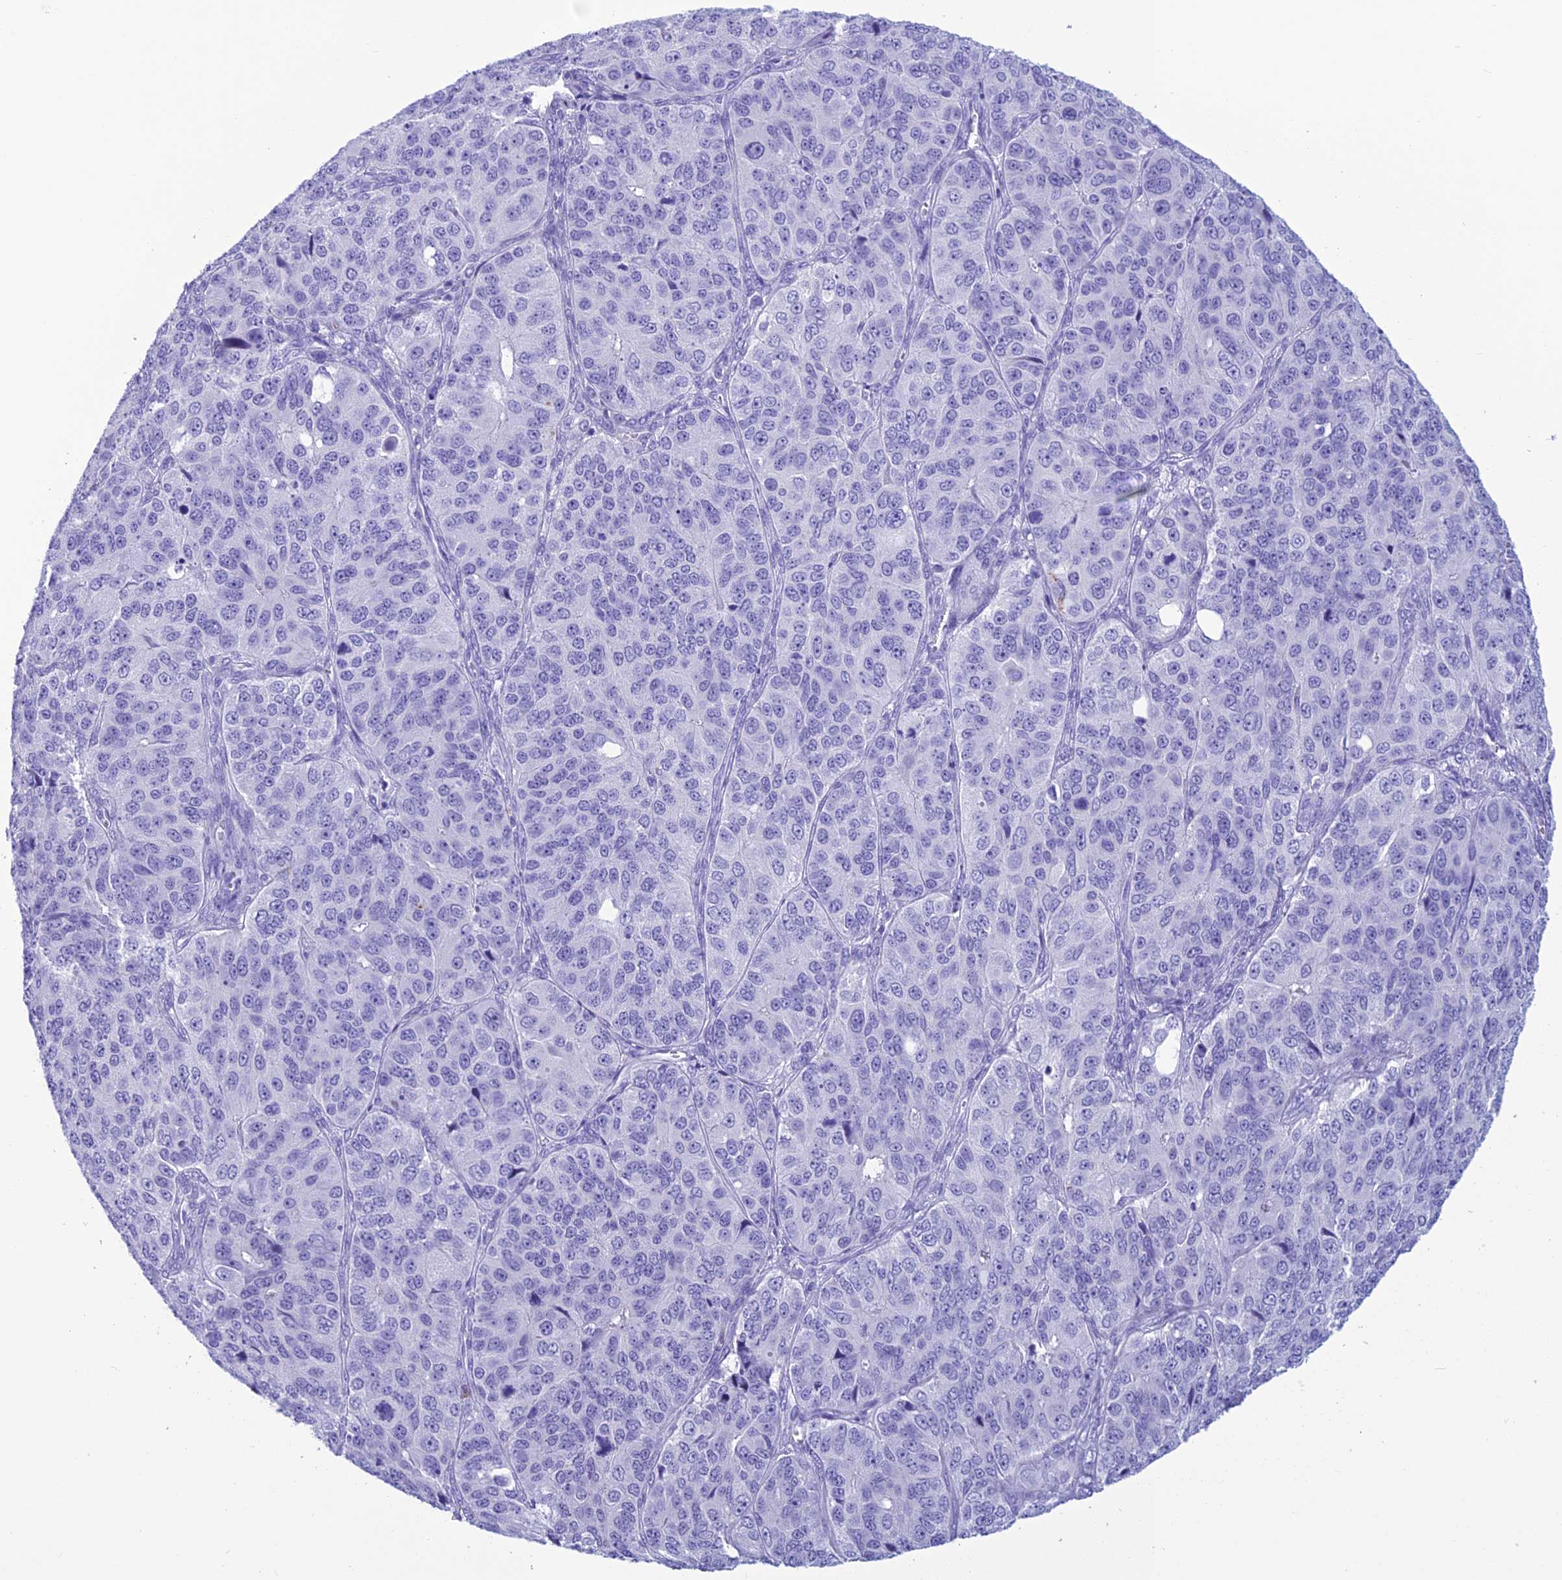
{"staining": {"intensity": "negative", "quantity": "none", "location": "none"}, "tissue": "ovarian cancer", "cell_type": "Tumor cells", "image_type": "cancer", "snomed": [{"axis": "morphology", "description": "Carcinoma, endometroid"}, {"axis": "topography", "description": "Ovary"}], "caption": "This histopathology image is of ovarian cancer (endometroid carcinoma) stained with IHC to label a protein in brown with the nuclei are counter-stained blue. There is no staining in tumor cells.", "gene": "TRAM1L1", "patient": {"sex": "female", "age": 51}}